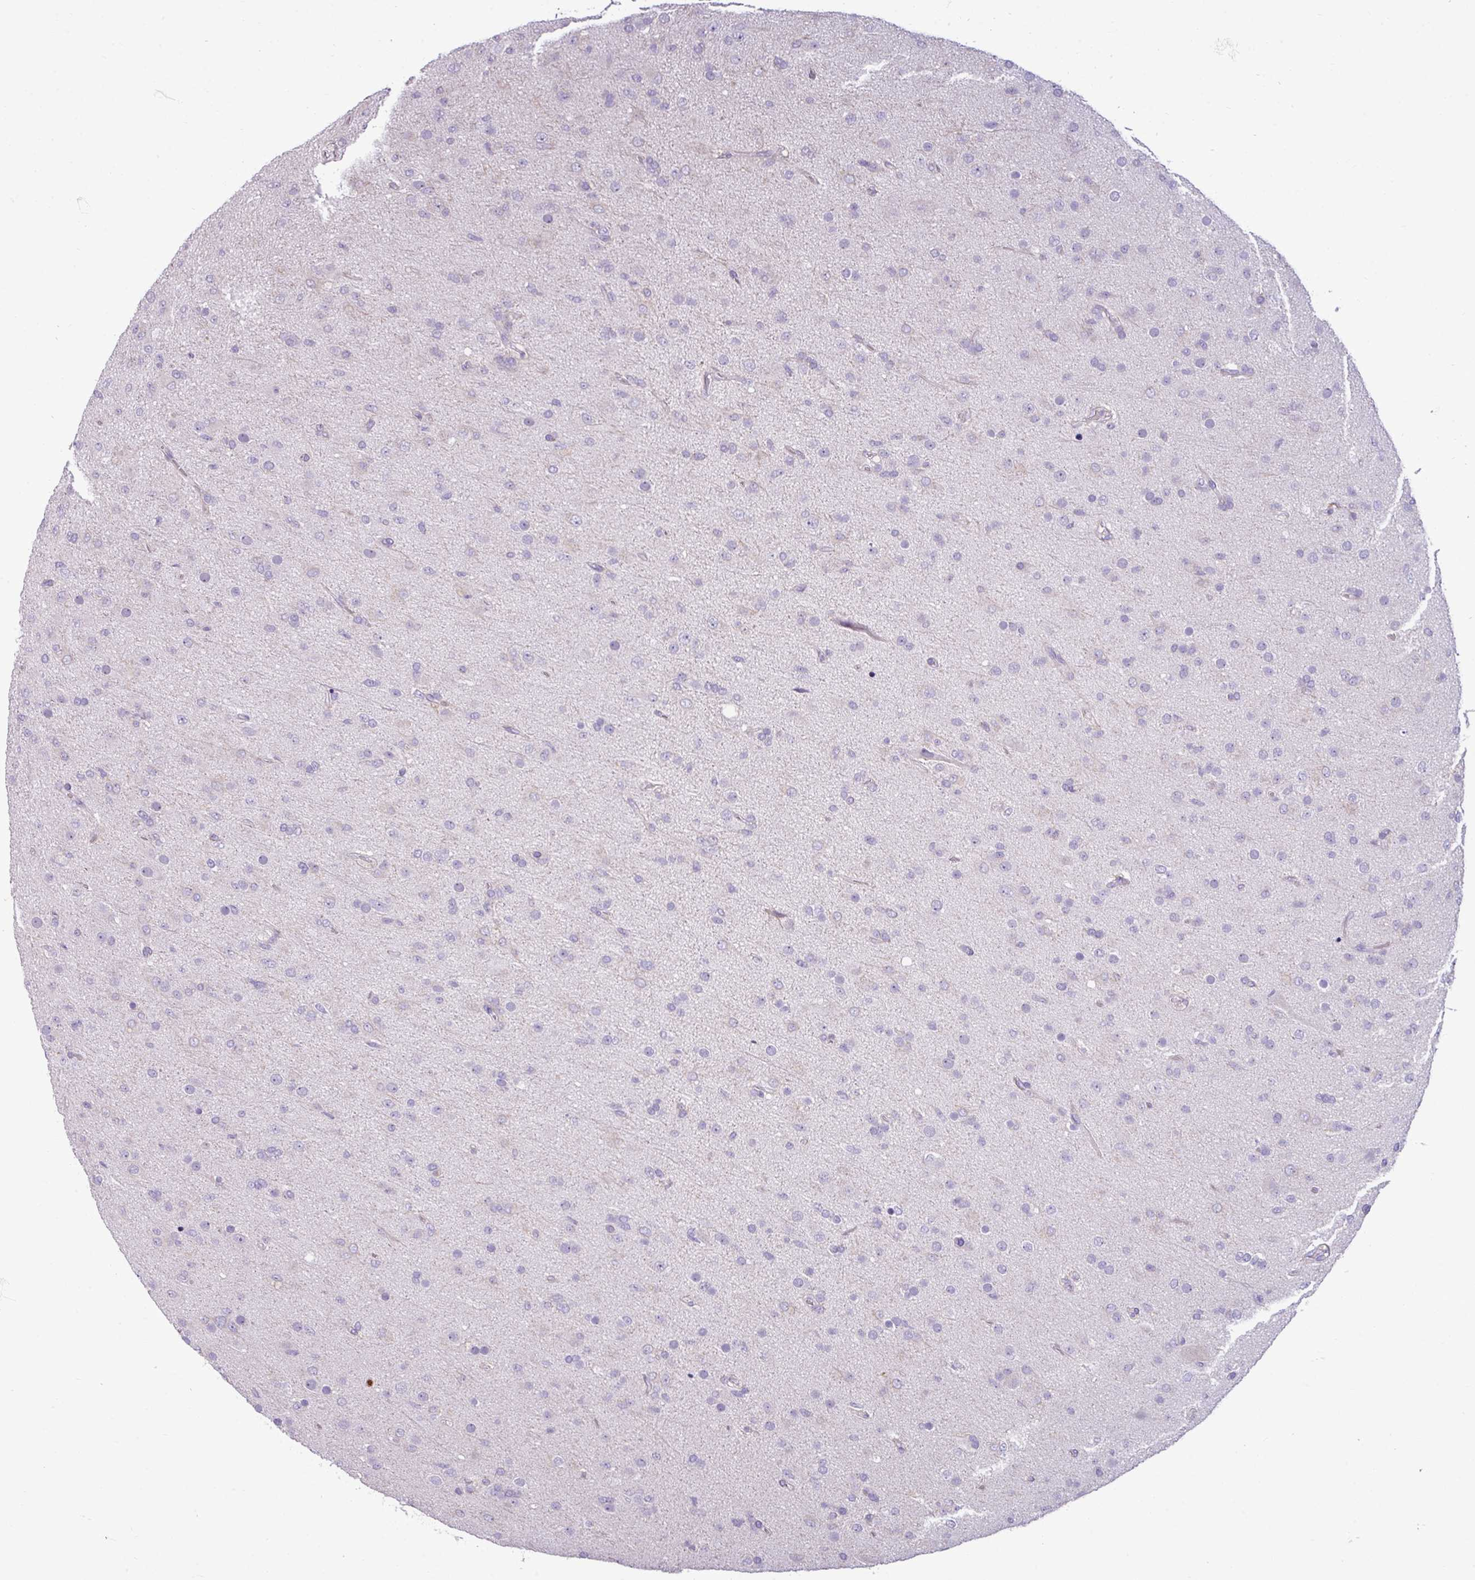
{"staining": {"intensity": "negative", "quantity": "none", "location": "none"}, "tissue": "glioma", "cell_type": "Tumor cells", "image_type": "cancer", "snomed": [{"axis": "morphology", "description": "Glioma, malignant, Low grade"}, {"axis": "topography", "description": "Brain"}], "caption": "DAB (3,3'-diaminobenzidine) immunohistochemical staining of glioma demonstrates no significant positivity in tumor cells.", "gene": "TRIM39", "patient": {"sex": "male", "age": 65}}